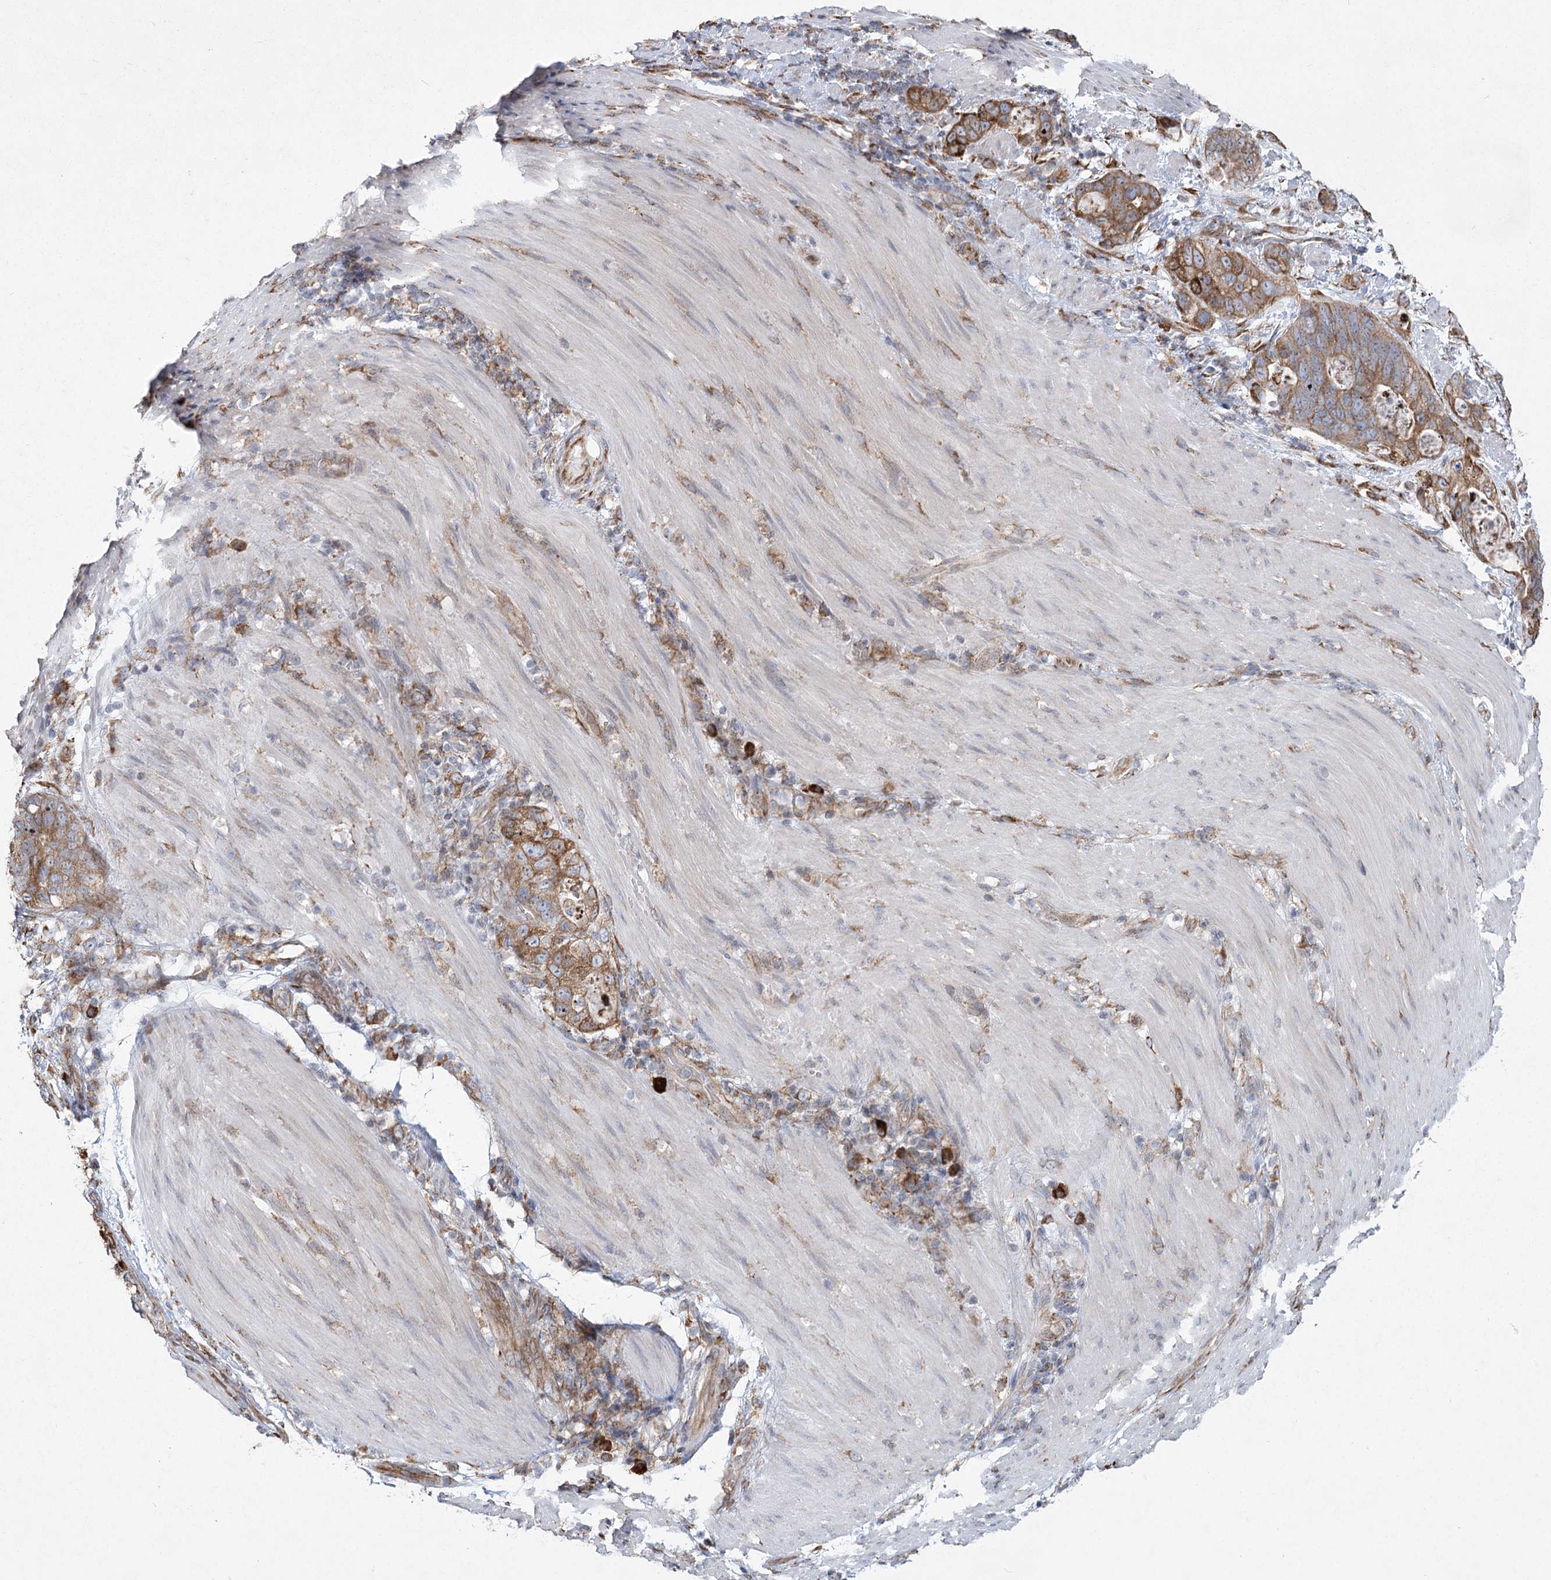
{"staining": {"intensity": "moderate", "quantity": ">75%", "location": "cytoplasmic/membranous"}, "tissue": "stomach cancer", "cell_type": "Tumor cells", "image_type": "cancer", "snomed": [{"axis": "morphology", "description": "Normal tissue, NOS"}, {"axis": "morphology", "description": "Adenocarcinoma, NOS"}, {"axis": "topography", "description": "Stomach"}], "caption": "DAB (3,3'-diaminobenzidine) immunohistochemical staining of stomach cancer (adenocarcinoma) exhibits moderate cytoplasmic/membranous protein staining in approximately >75% of tumor cells.", "gene": "NHLRC2", "patient": {"sex": "female", "age": 89}}